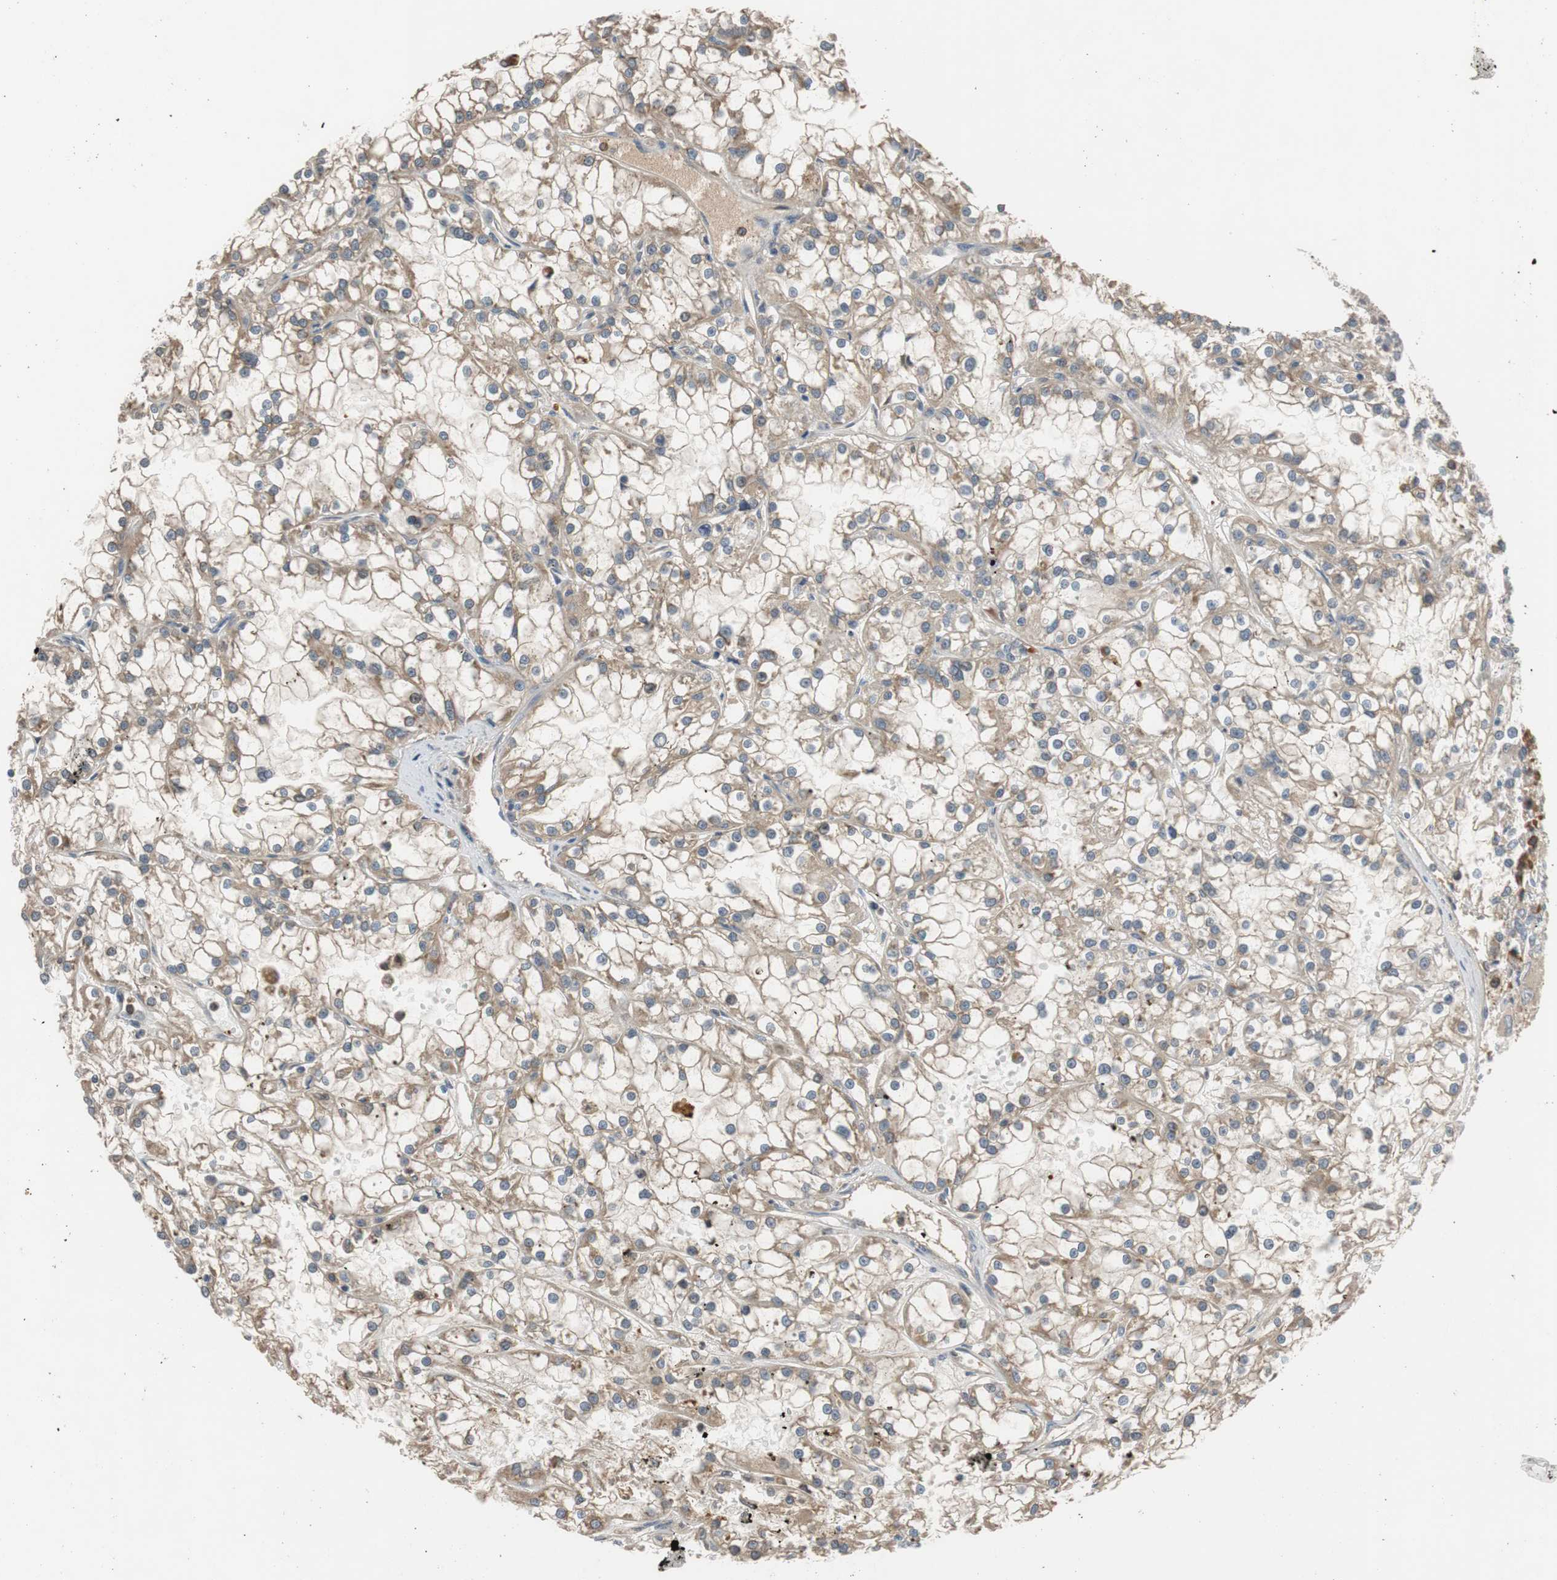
{"staining": {"intensity": "weak", "quantity": ">75%", "location": "cytoplasmic/membranous"}, "tissue": "renal cancer", "cell_type": "Tumor cells", "image_type": "cancer", "snomed": [{"axis": "morphology", "description": "Adenocarcinoma, NOS"}, {"axis": "topography", "description": "Kidney"}], "caption": "This photomicrograph shows immunohistochemistry staining of human renal cancer (adenocarcinoma), with low weak cytoplasmic/membranous positivity in approximately >75% of tumor cells.", "gene": "C4A", "patient": {"sex": "female", "age": 52}}